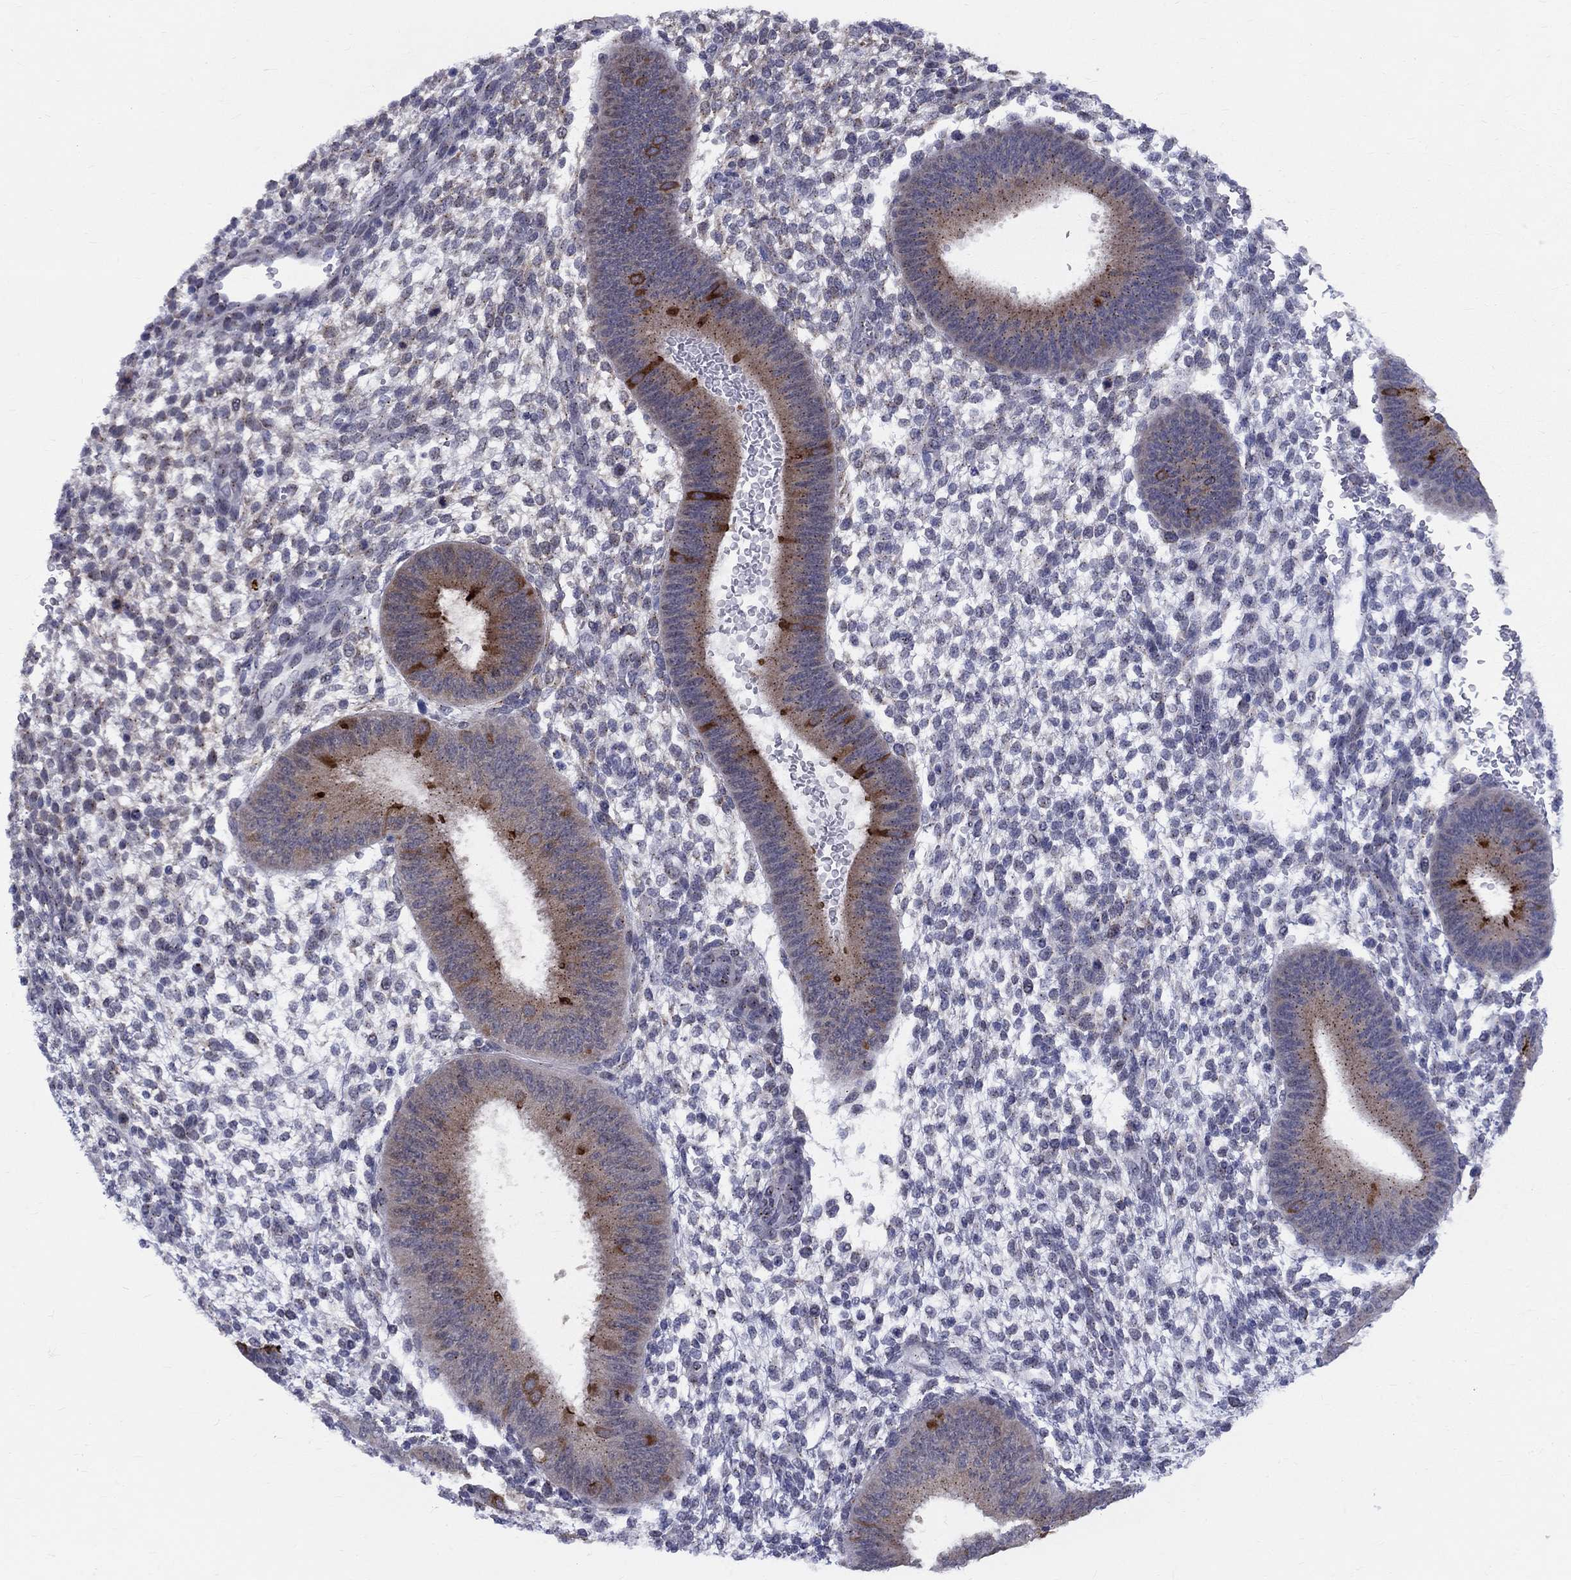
{"staining": {"intensity": "negative", "quantity": "none", "location": "none"}, "tissue": "endometrium", "cell_type": "Cells in endometrial stroma", "image_type": "normal", "snomed": [{"axis": "morphology", "description": "Normal tissue, NOS"}, {"axis": "topography", "description": "Endometrium"}], "caption": "Cells in endometrial stroma show no significant protein staining in benign endometrium. (IHC, brightfield microscopy, high magnification).", "gene": "CEP43", "patient": {"sex": "female", "age": 39}}